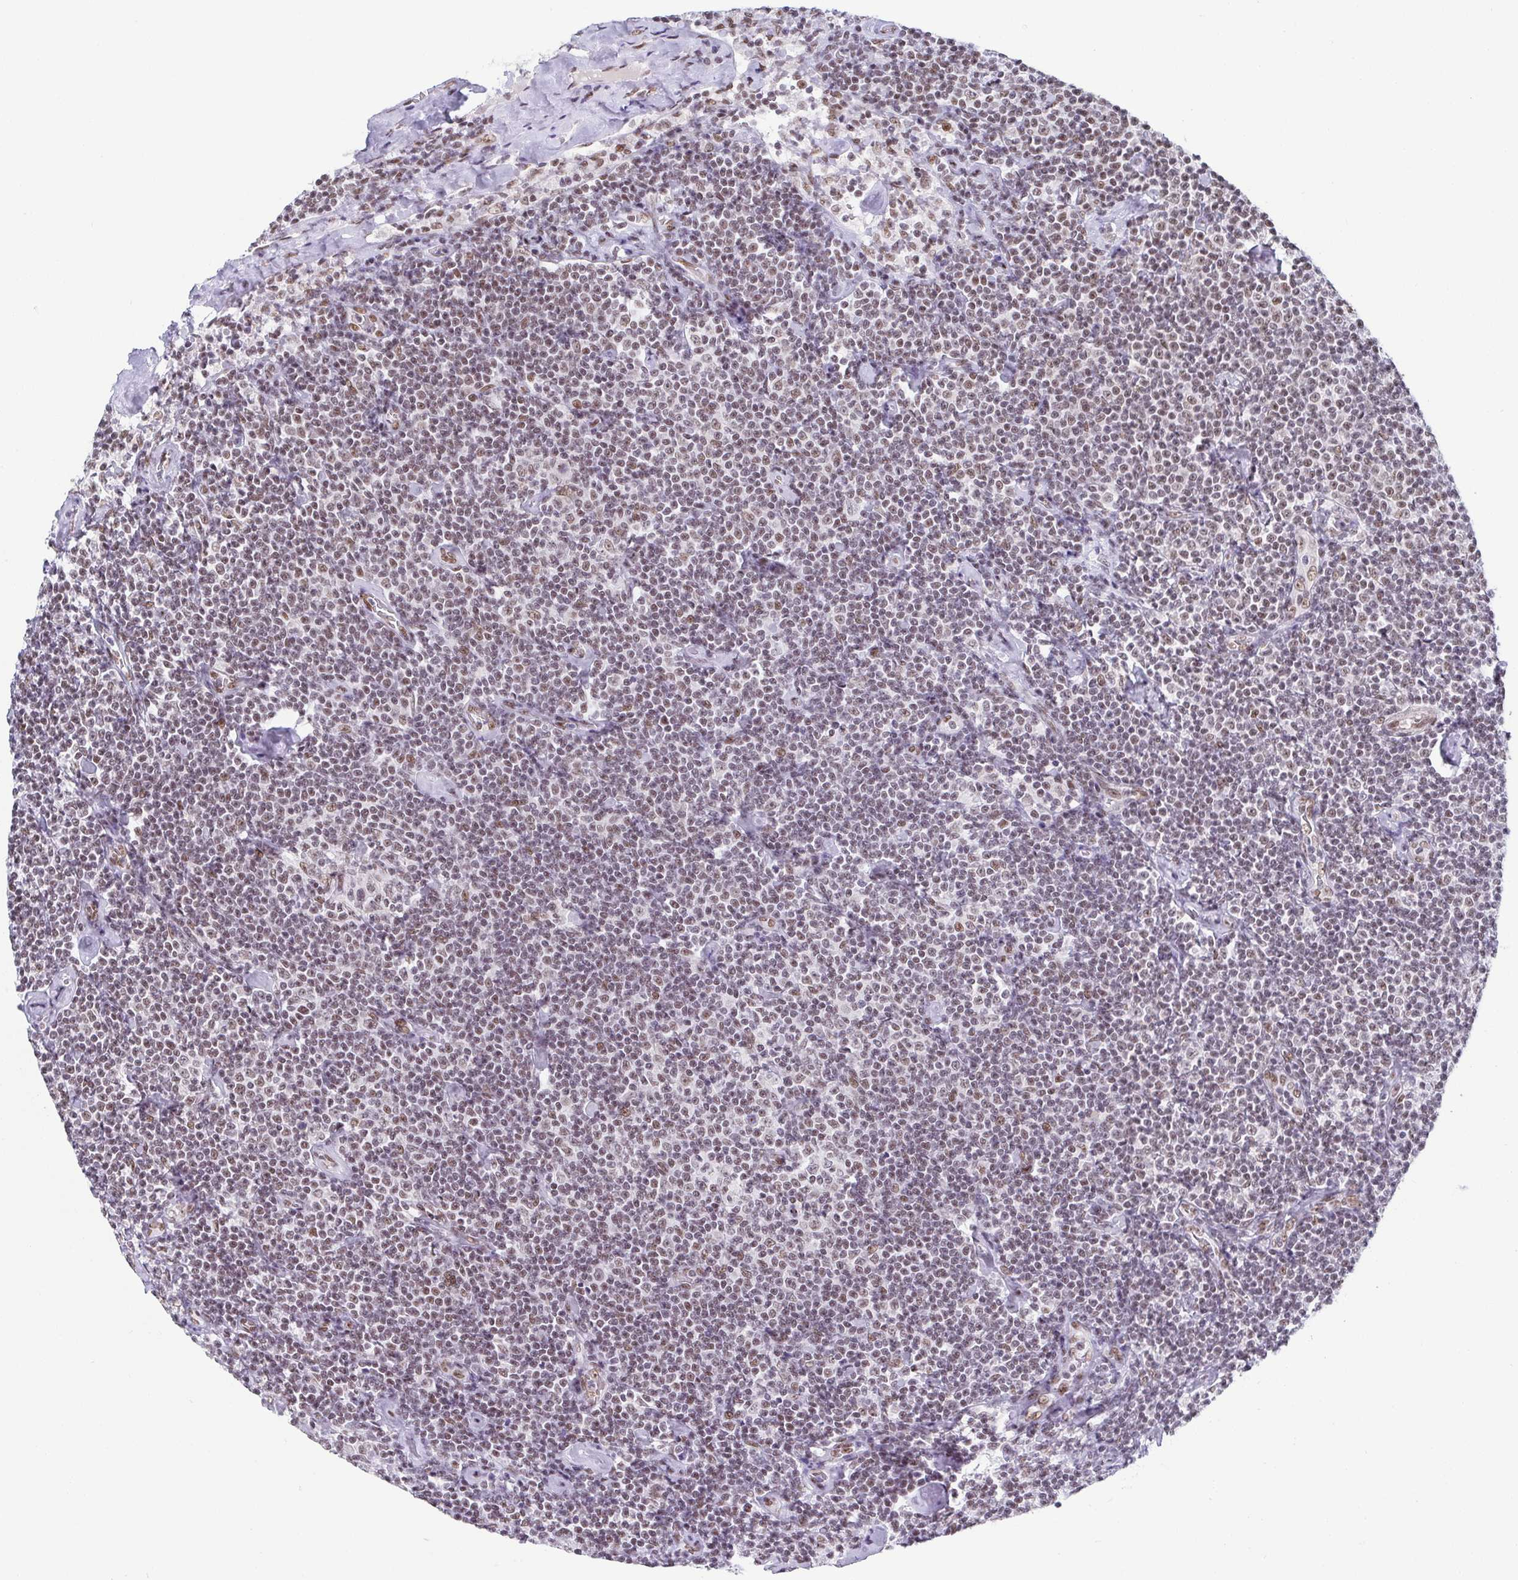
{"staining": {"intensity": "moderate", "quantity": "25%-75%", "location": "nuclear"}, "tissue": "lymphoma", "cell_type": "Tumor cells", "image_type": "cancer", "snomed": [{"axis": "morphology", "description": "Malignant lymphoma, non-Hodgkin's type, Low grade"}, {"axis": "topography", "description": "Lymph node"}], "caption": "IHC of low-grade malignant lymphoma, non-Hodgkin's type exhibits medium levels of moderate nuclear expression in approximately 25%-75% of tumor cells. Immunohistochemistry (ihc) stains the protein of interest in brown and the nuclei are stained blue.", "gene": "SLC7A10", "patient": {"sex": "male", "age": 81}}